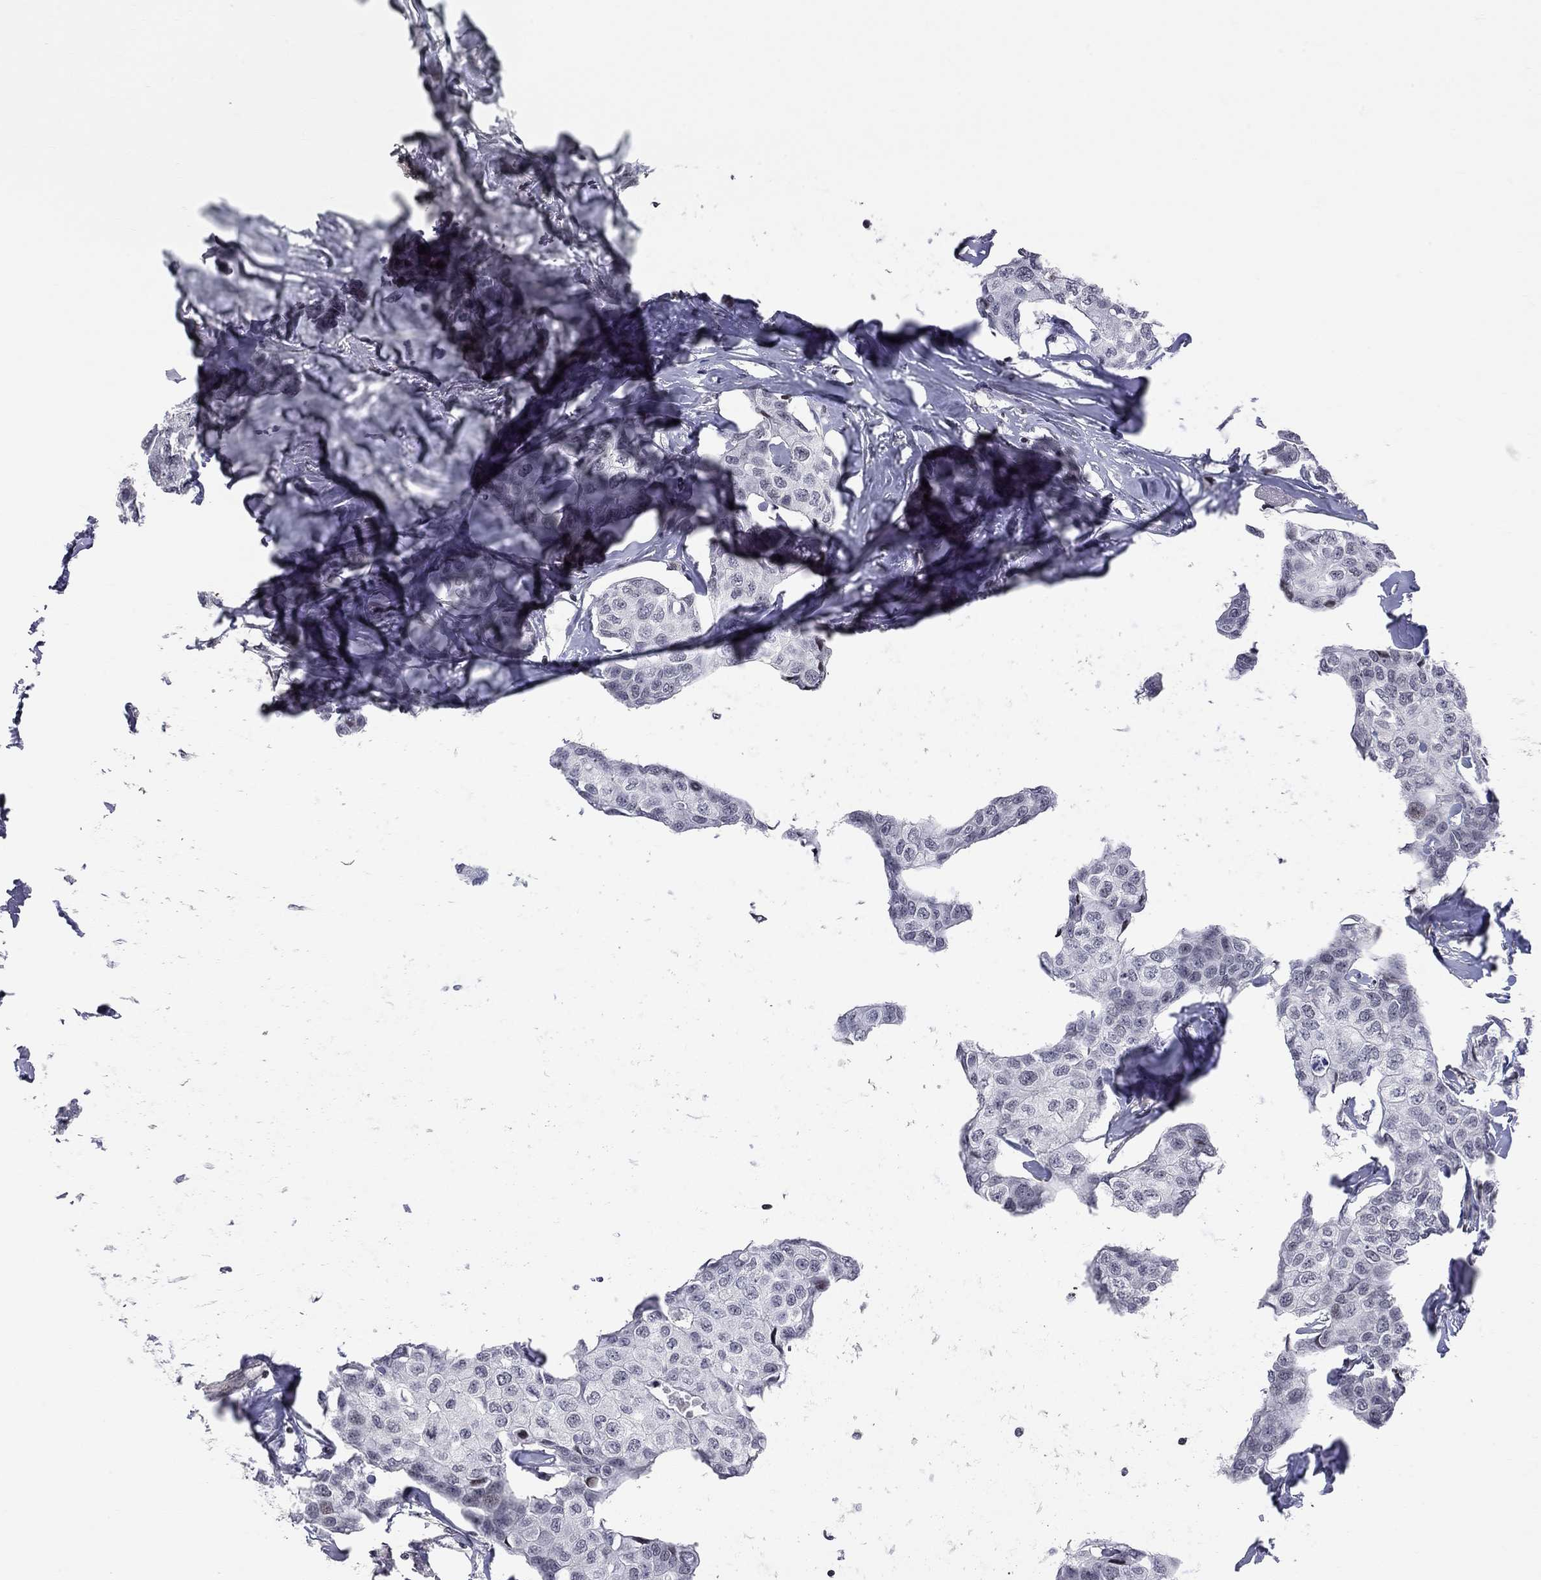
{"staining": {"intensity": "negative", "quantity": "none", "location": "none"}, "tissue": "breast cancer", "cell_type": "Tumor cells", "image_type": "cancer", "snomed": [{"axis": "morphology", "description": "Duct carcinoma"}, {"axis": "topography", "description": "Breast"}], "caption": "Immunohistochemistry of intraductal carcinoma (breast) demonstrates no positivity in tumor cells.", "gene": "MTNR1B", "patient": {"sex": "female", "age": 80}}